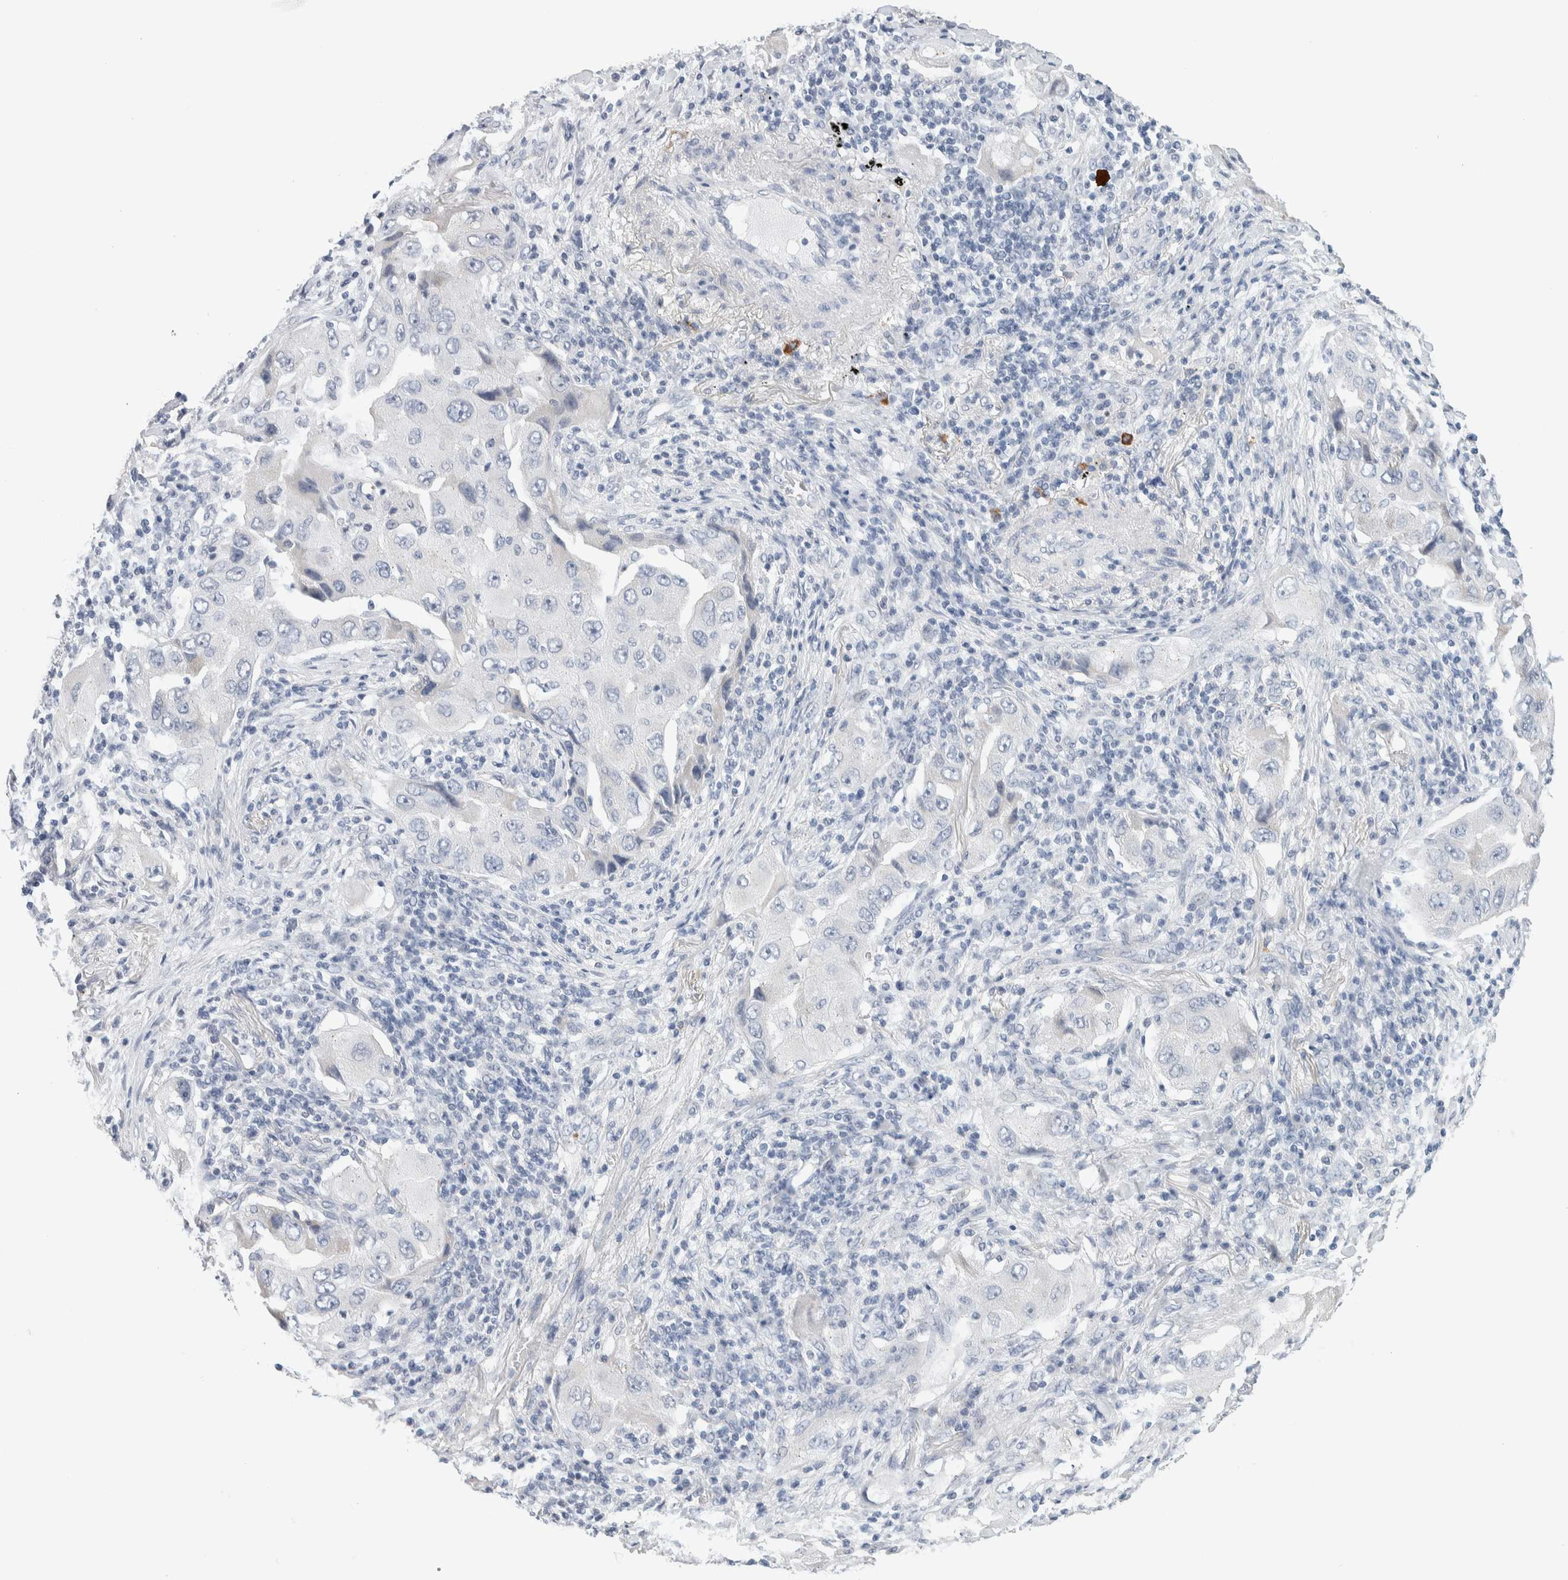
{"staining": {"intensity": "negative", "quantity": "none", "location": "none"}, "tissue": "lung cancer", "cell_type": "Tumor cells", "image_type": "cancer", "snomed": [{"axis": "morphology", "description": "Adenocarcinoma, NOS"}, {"axis": "topography", "description": "Lung"}], "caption": "Immunohistochemistry photomicrograph of adenocarcinoma (lung) stained for a protein (brown), which shows no expression in tumor cells.", "gene": "SCN2A", "patient": {"sex": "female", "age": 65}}